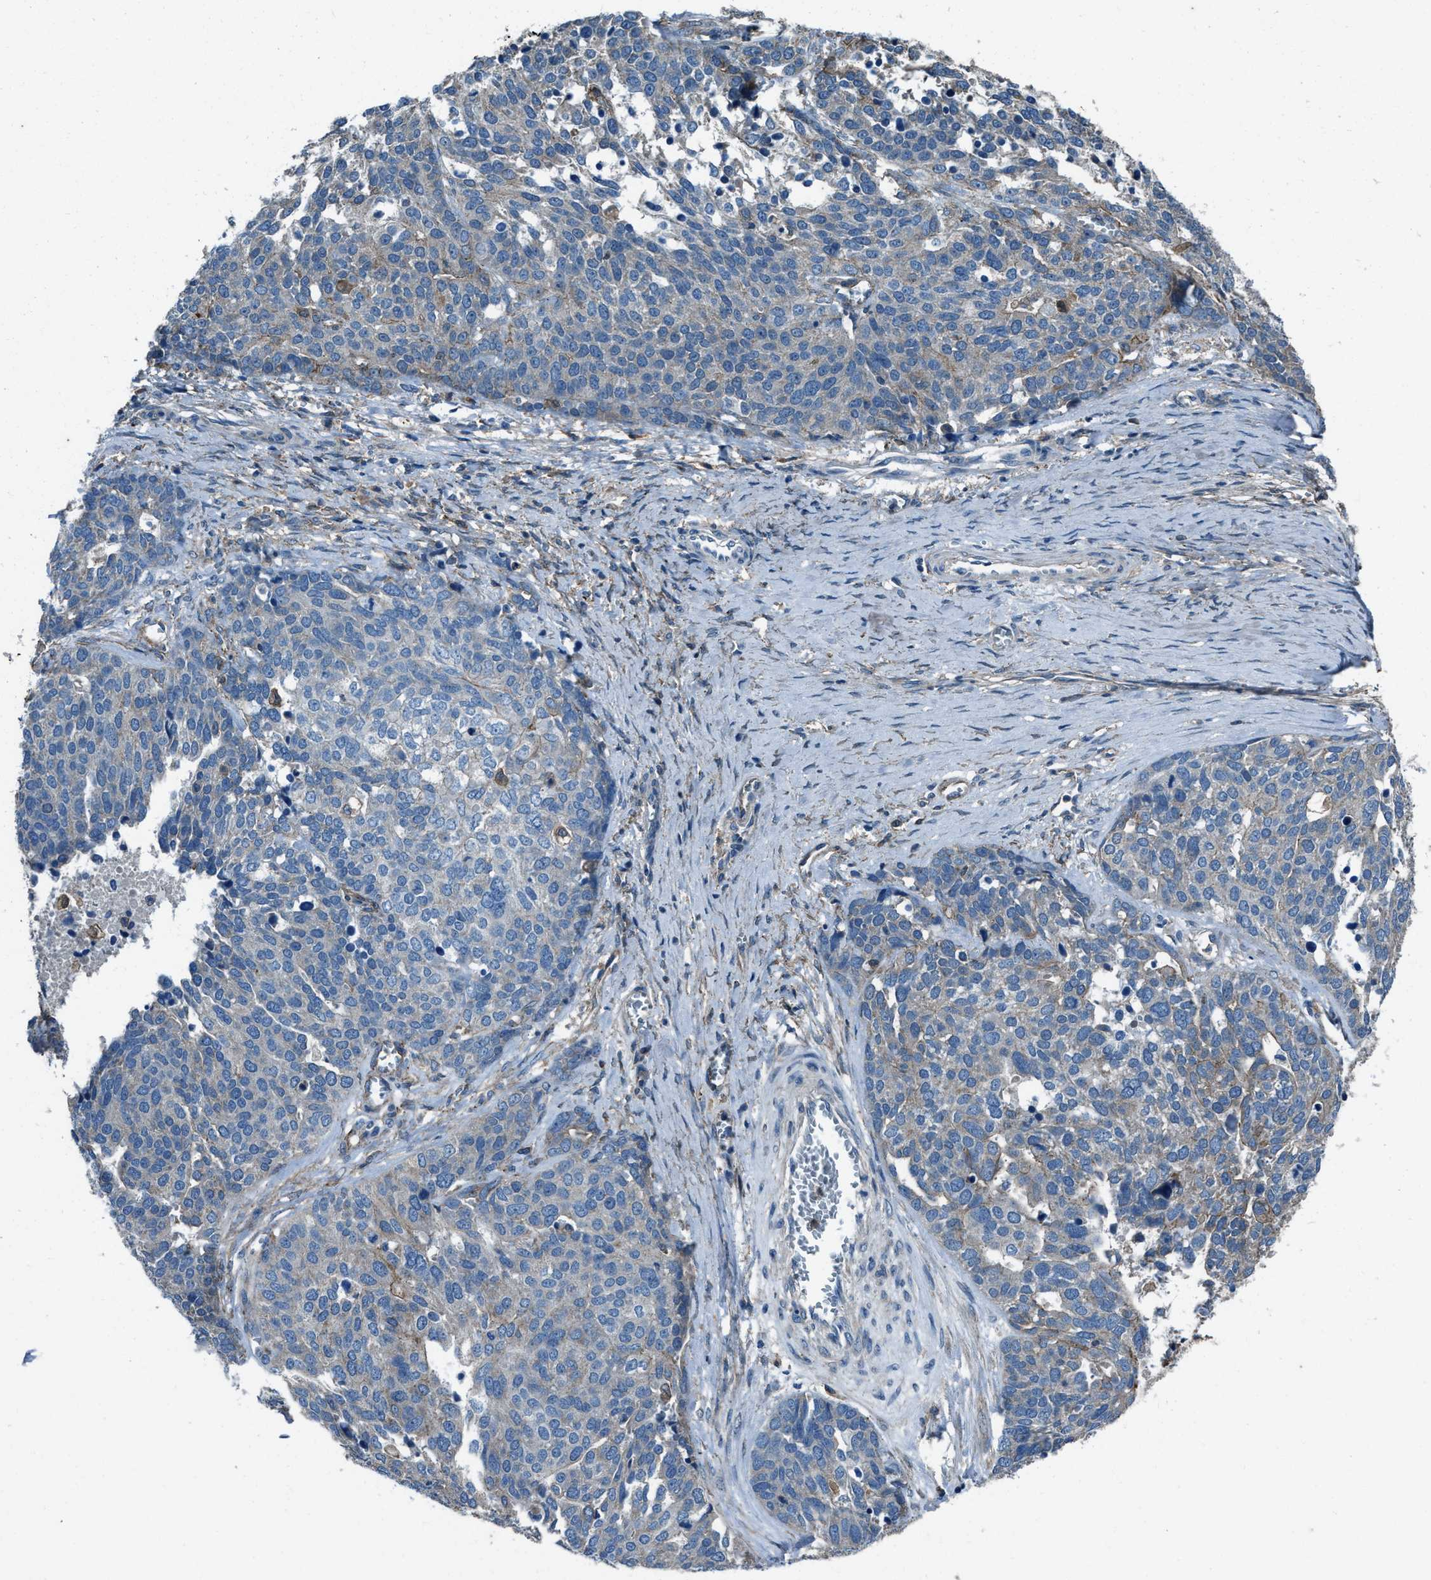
{"staining": {"intensity": "moderate", "quantity": "<25%", "location": "cytoplasmic/membranous"}, "tissue": "ovarian cancer", "cell_type": "Tumor cells", "image_type": "cancer", "snomed": [{"axis": "morphology", "description": "Cystadenocarcinoma, serous, NOS"}, {"axis": "topography", "description": "Ovary"}], "caption": "A histopathology image showing moderate cytoplasmic/membranous positivity in approximately <25% of tumor cells in serous cystadenocarcinoma (ovarian), as visualized by brown immunohistochemical staining.", "gene": "SVIL", "patient": {"sex": "female", "age": 44}}